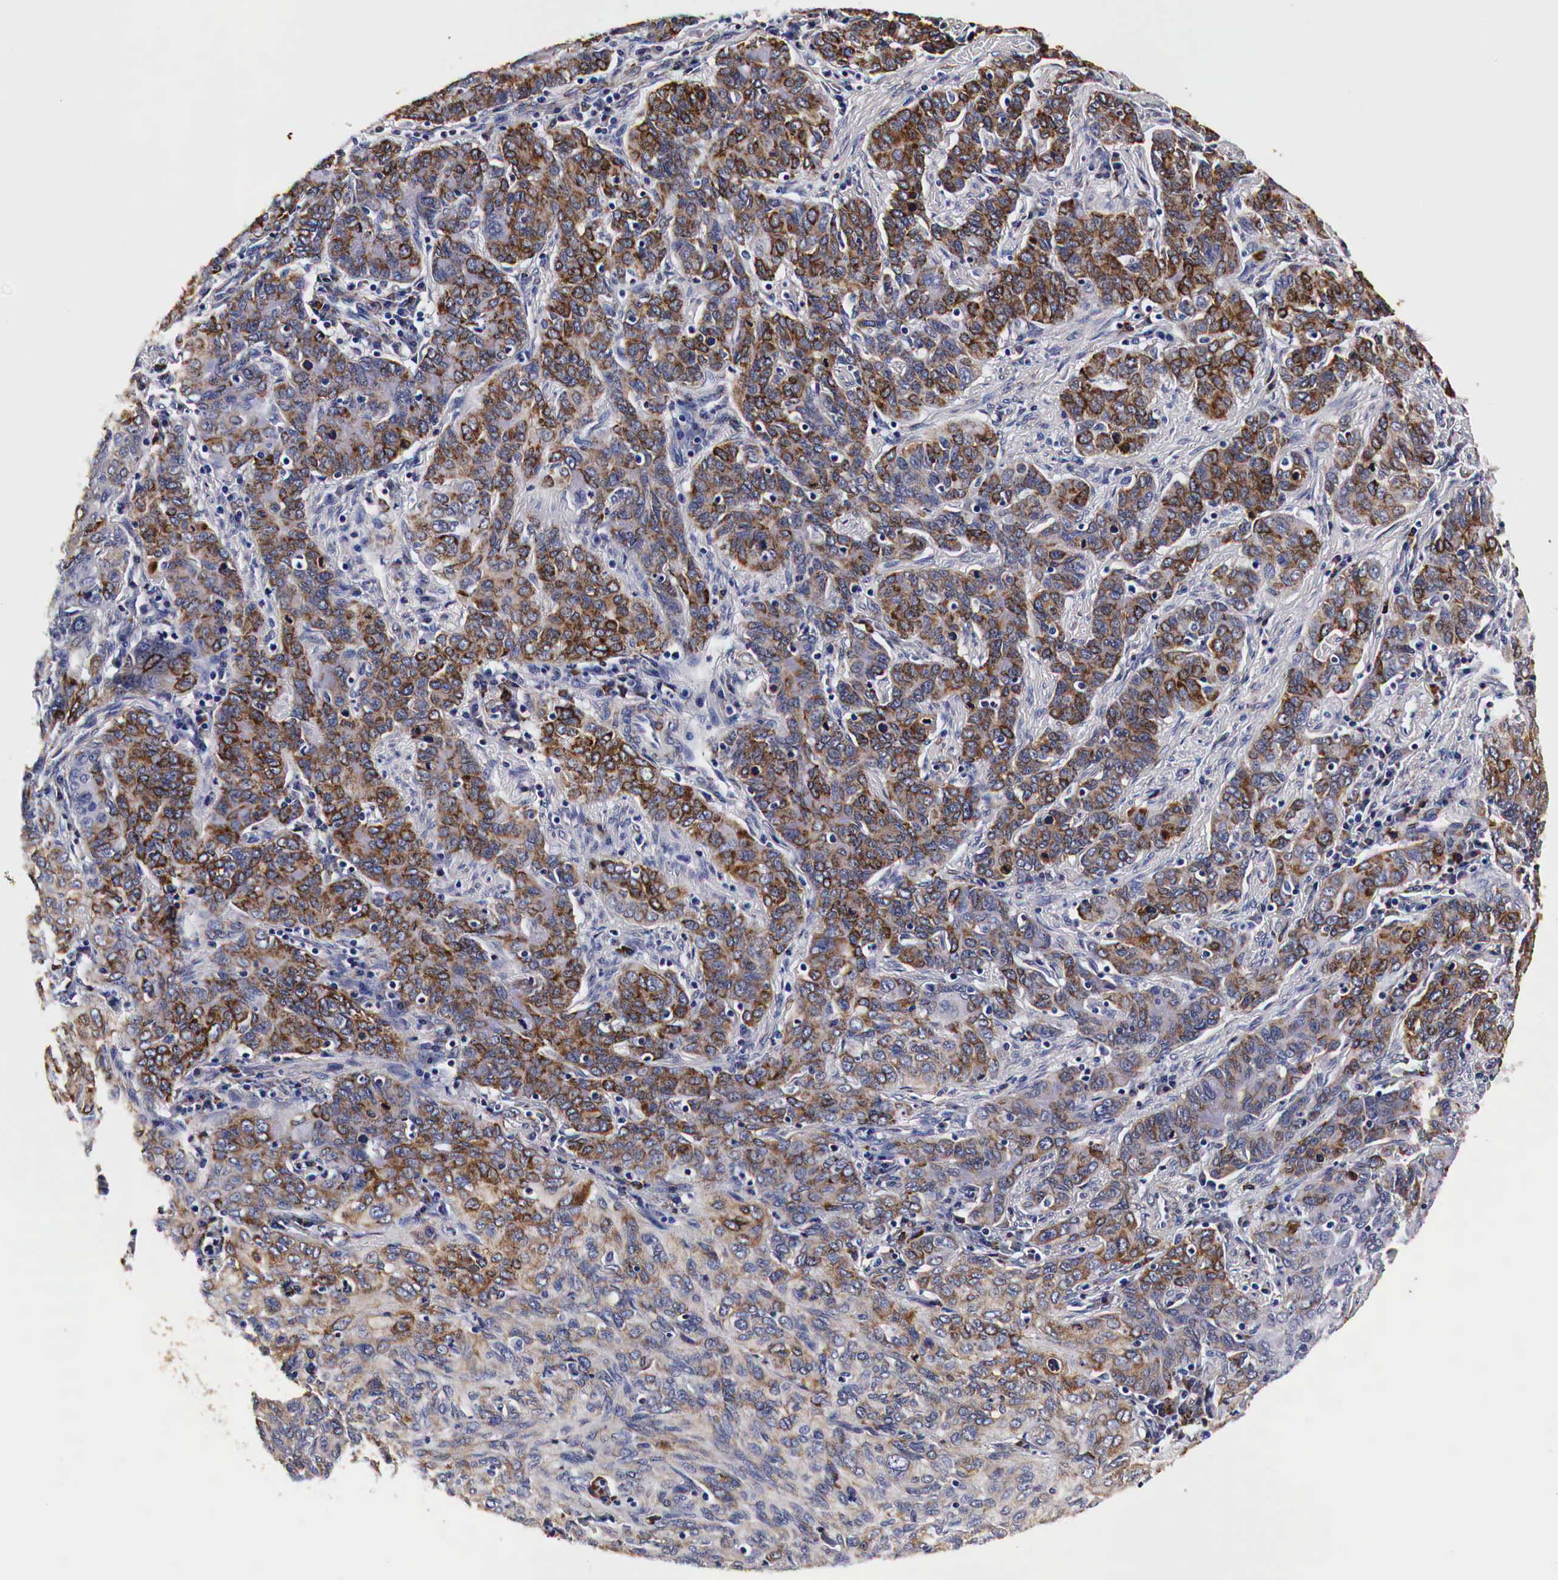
{"staining": {"intensity": "moderate", "quantity": ">75%", "location": "cytoplasmic/membranous"}, "tissue": "cervical cancer", "cell_type": "Tumor cells", "image_type": "cancer", "snomed": [{"axis": "morphology", "description": "Squamous cell carcinoma, NOS"}, {"axis": "topography", "description": "Cervix"}], "caption": "This histopathology image demonstrates immunohistochemistry staining of cervical cancer (squamous cell carcinoma), with medium moderate cytoplasmic/membranous positivity in approximately >75% of tumor cells.", "gene": "CKAP4", "patient": {"sex": "female", "age": 38}}